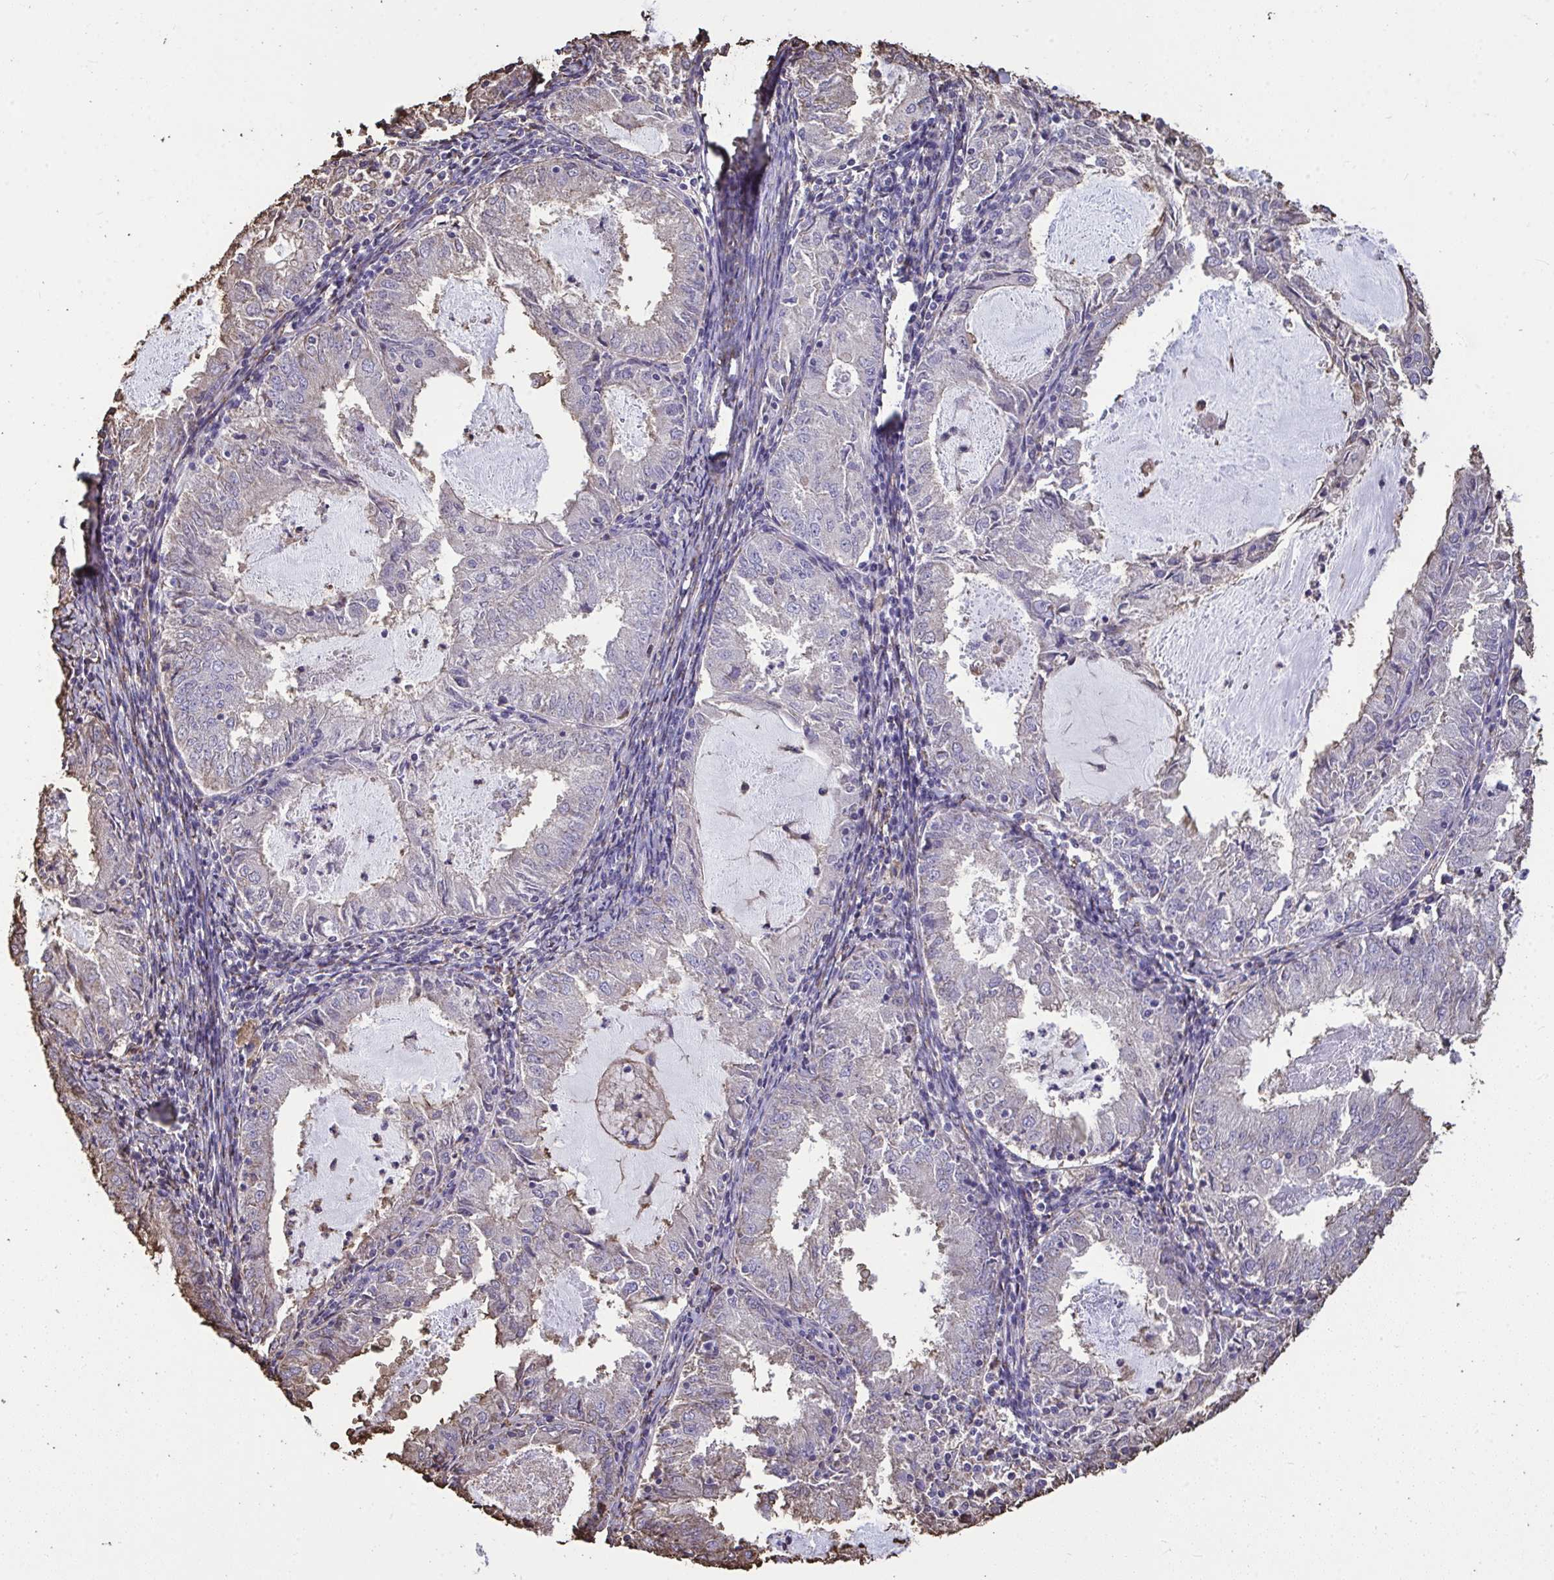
{"staining": {"intensity": "negative", "quantity": "none", "location": "none"}, "tissue": "endometrial cancer", "cell_type": "Tumor cells", "image_type": "cancer", "snomed": [{"axis": "morphology", "description": "Adenocarcinoma, NOS"}, {"axis": "topography", "description": "Endometrium"}], "caption": "Immunohistochemistry (IHC) photomicrograph of neoplastic tissue: human endometrial cancer (adenocarcinoma) stained with DAB displays no significant protein positivity in tumor cells.", "gene": "ANXA5", "patient": {"sex": "female", "age": 57}}